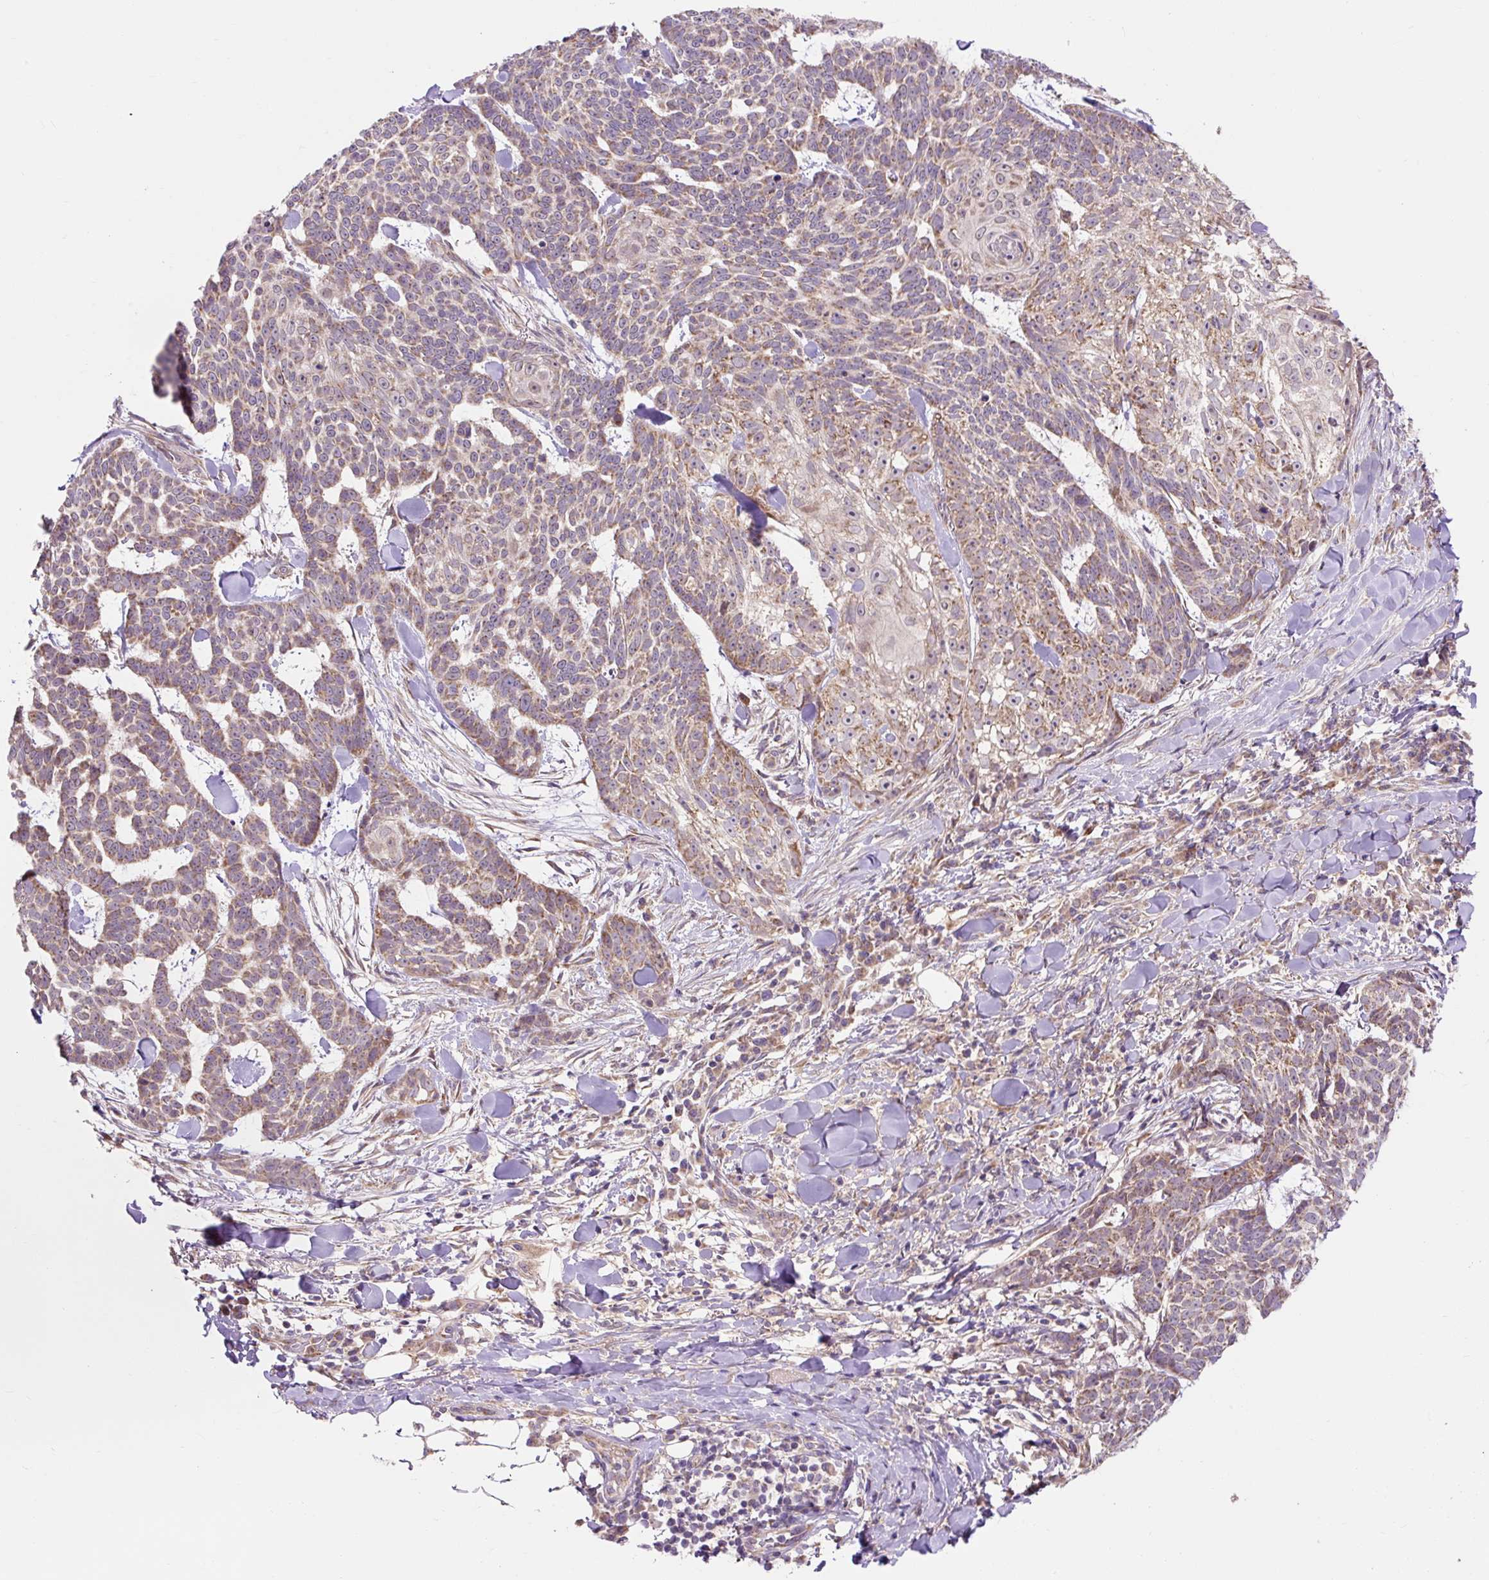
{"staining": {"intensity": "moderate", "quantity": ">75%", "location": "cytoplasmic/membranous"}, "tissue": "skin cancer", "cell_type": "Tumor cells", "image_type": "cancer", "snomed": [{"axis": "morphology", "description": "Basal cell carcinoma"}, {"axis": "topography", "description": "Skin"}], "caption": "Immunohistochemical staining of skin cancer shows moderate cytoplasmic/membranous protein expression in approximately >75% of tumor cells.", "gene": "TRIAP1", "patient": {"sex": "female", "age": 93}}